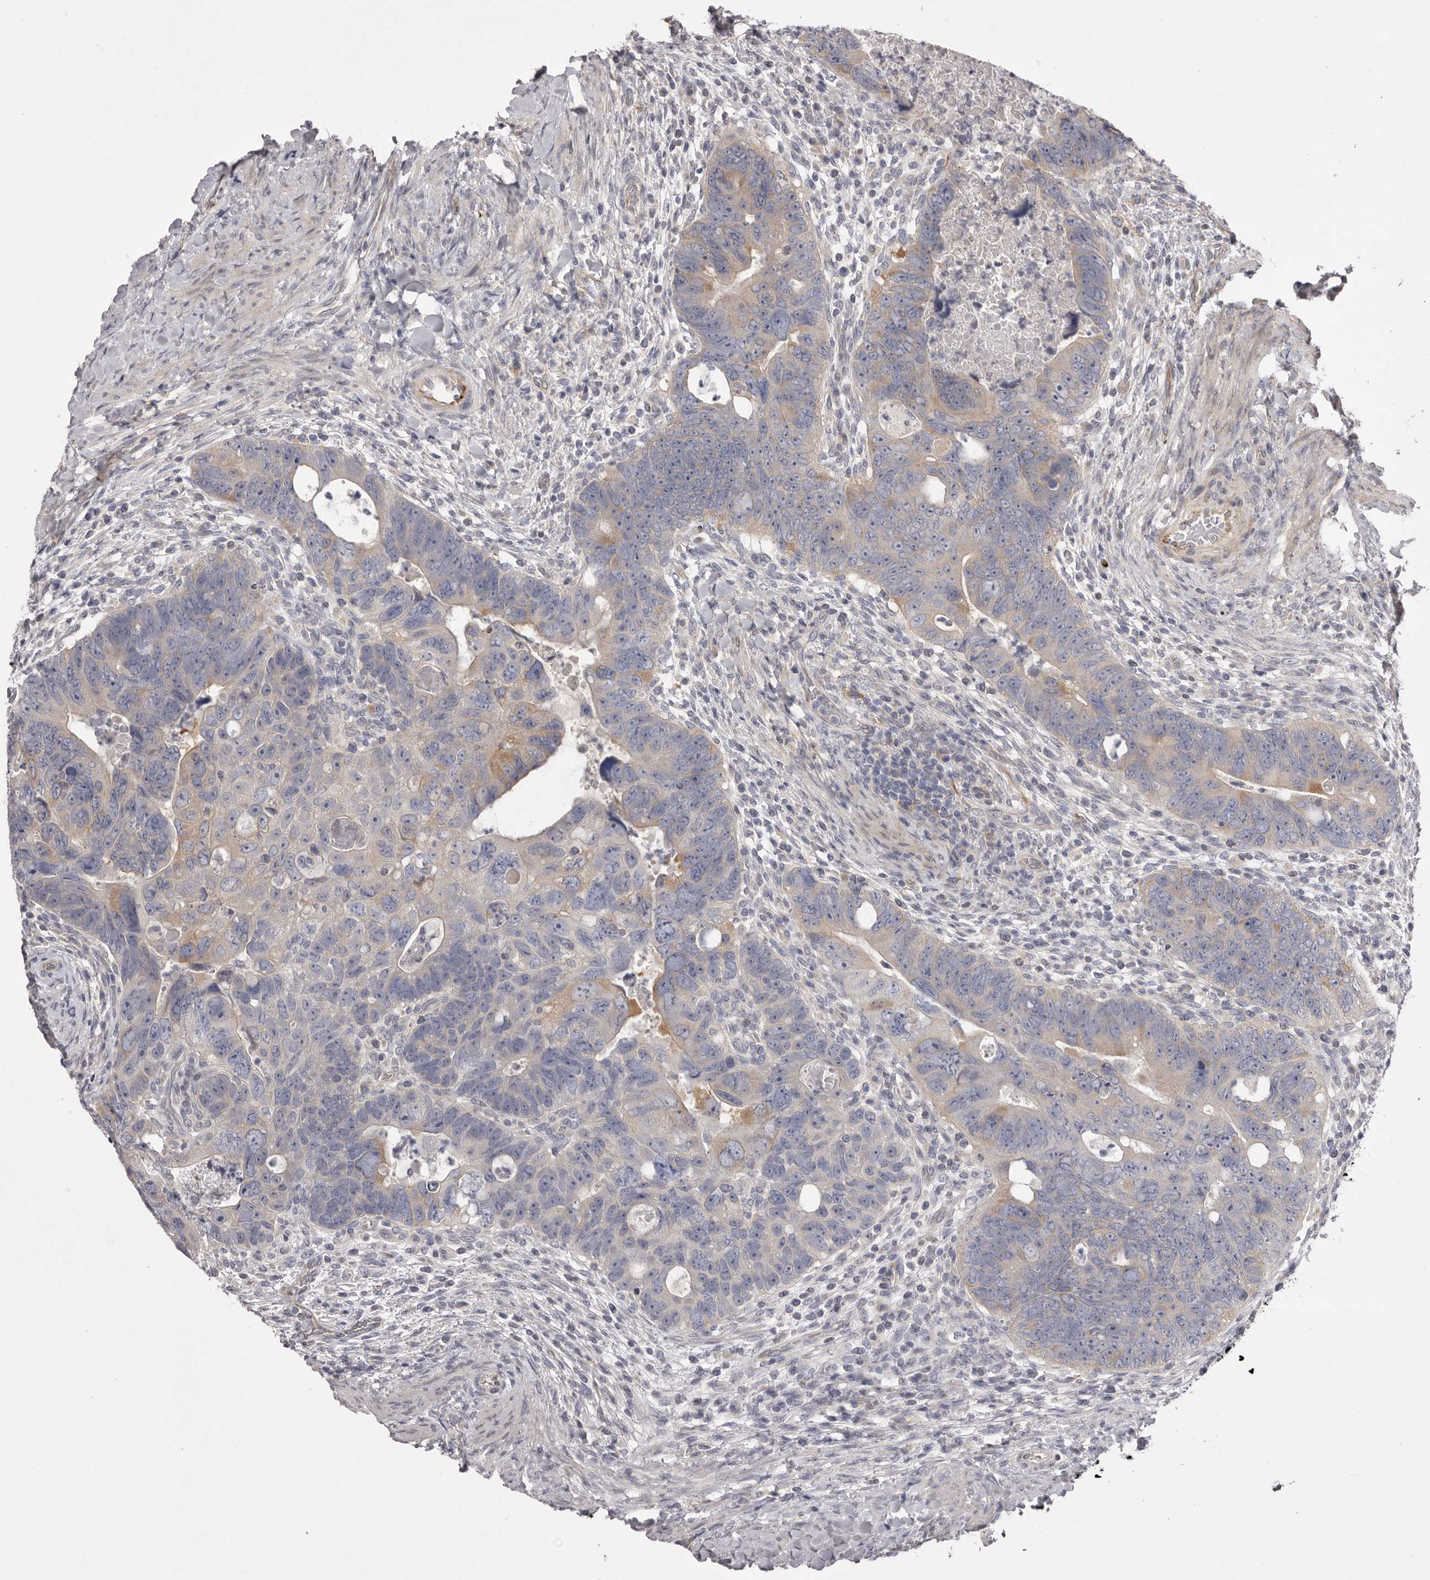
{"staining": {"intensity": "weak", "quantity": "<25%", "location": "cytoplasmic/membranous"}, "tissue": "colorectal cancer", "cell_type": "Tumor cells", "image_type": "cancer", "snomed": [{"axis": "morphology", "description": "Adenocarcinoma, NOS"}, {"axis": "topography", "description": "Rectum"}], "caption": "The photomicrograph demonstrates no staining of tumor cells in colorectal cancer.", "gene": "PNRC1", "patient": {"sex": "male", "age": 59}}